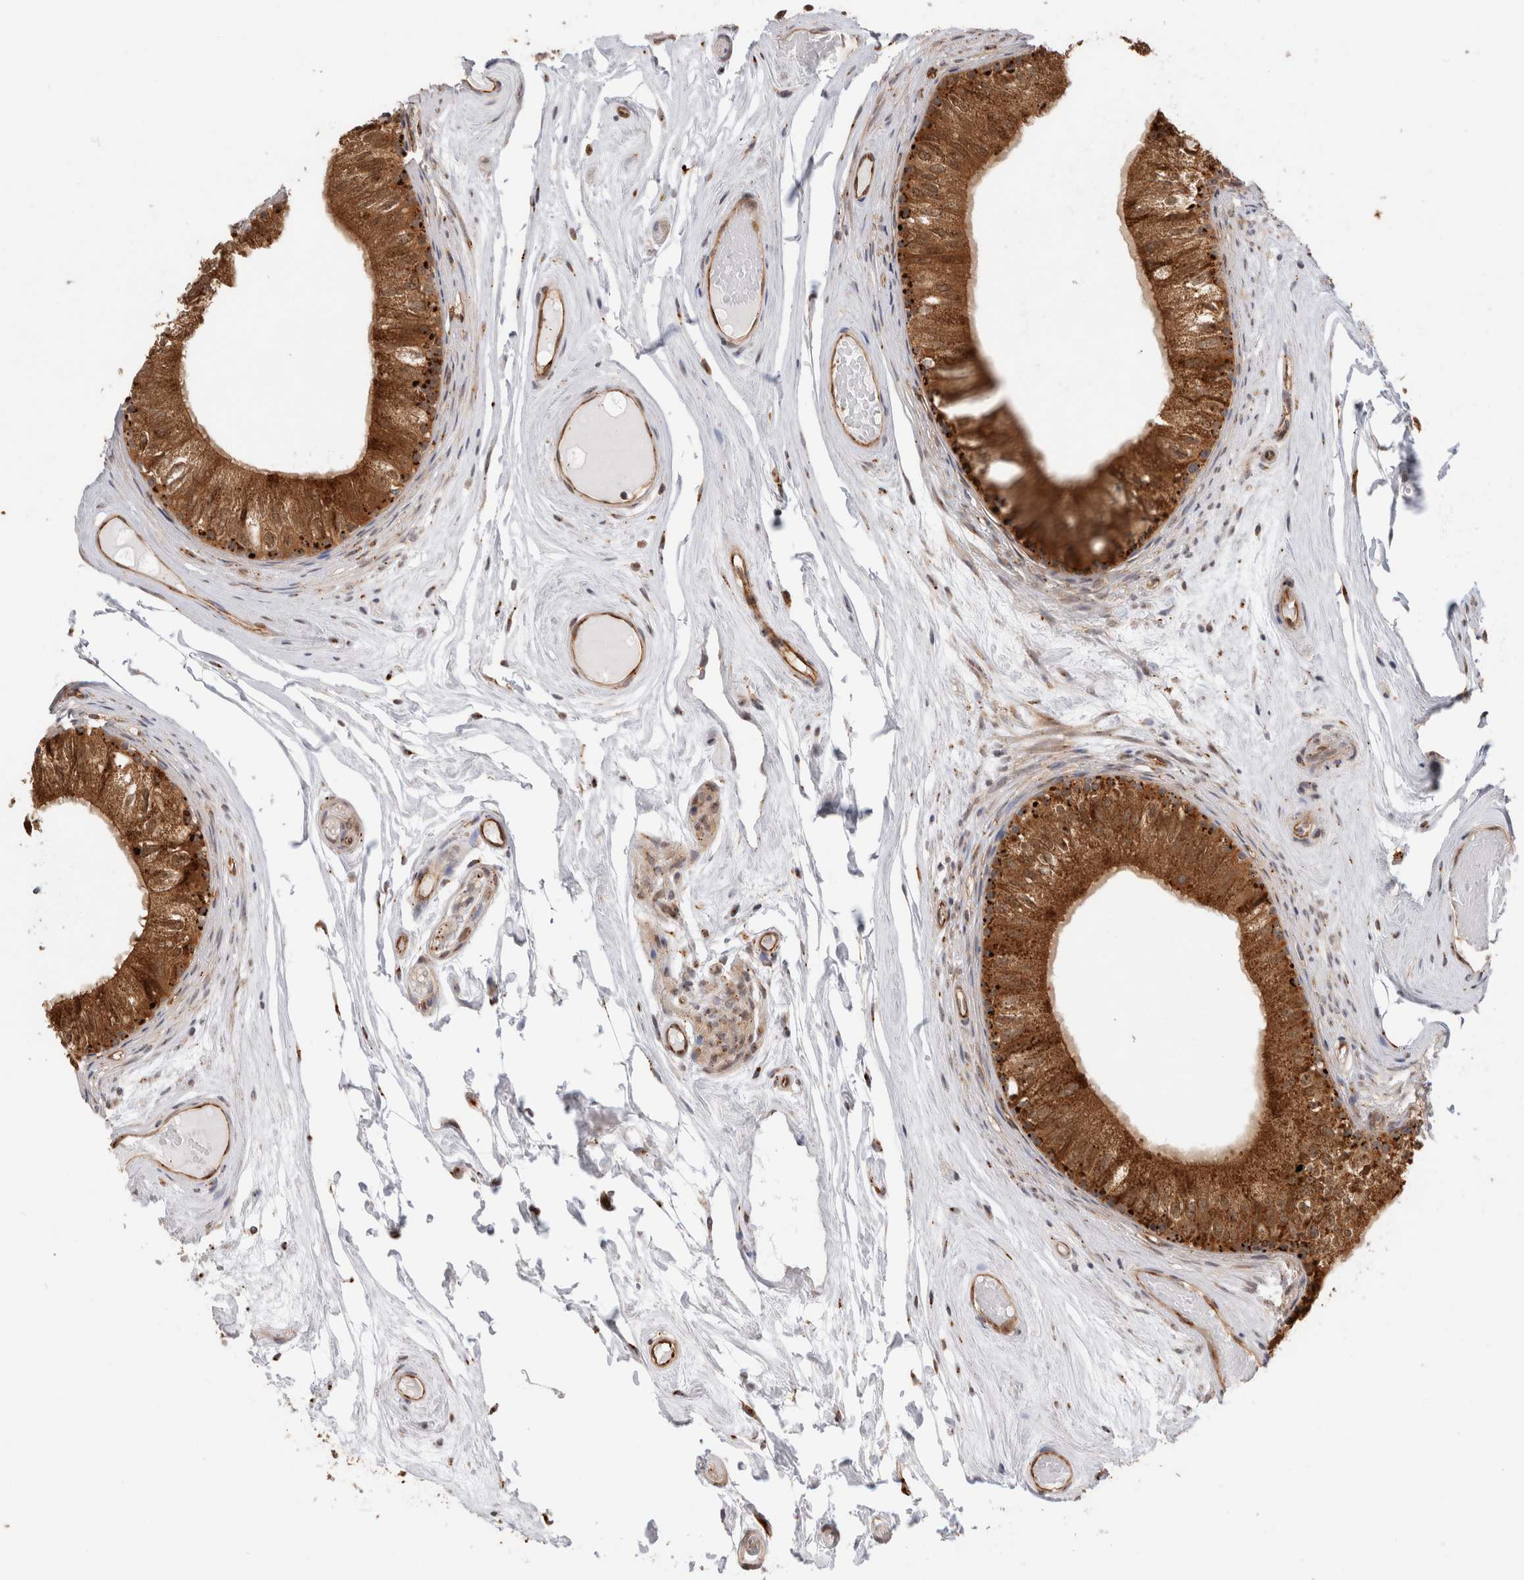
{"staining": {"intensity": "strong", "quantity": ">75%", "location": "cytoplasmic/membranous"}, "tissue": "epididymis", "cell_type": "Glandular cells", "image_type": "normal", "snomed": [{"axis": "morphology", "description": "Normal tissue, NOS"}, {"axis": "topography", "description": "Epididymis"}], "caption": "A photomicrograph of human epididymis stained for a protein exhibits strong cytoplasmic/membranous brown staining in glandular cells. The staining is performed using DAB brown chromogen to label protein expression. The nuclei are counter-stained blue using hematoxylin.", "gene": "ACTL9", "patient": {"sex": "male", "age": 79}}